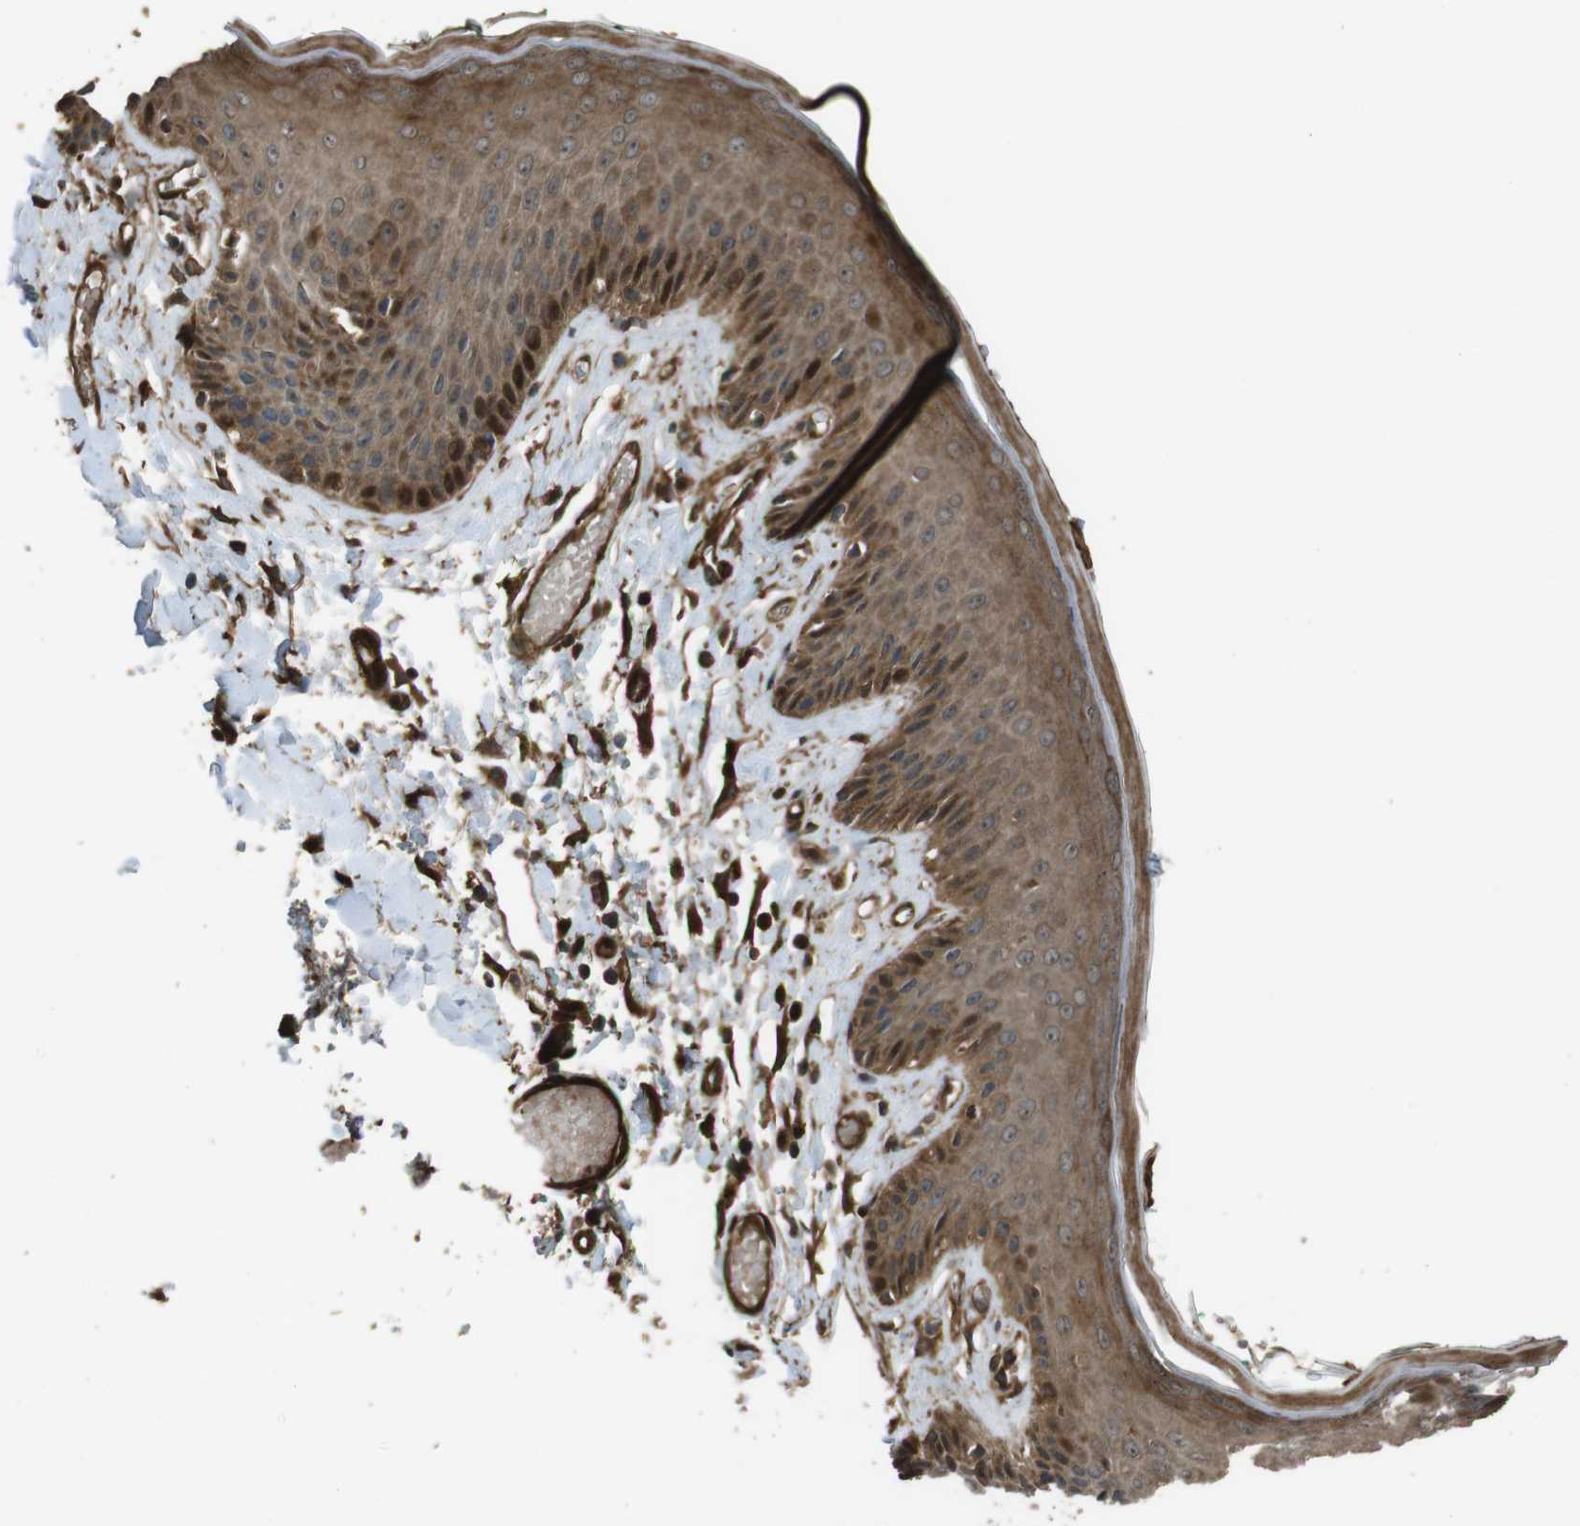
{"staining": {"intensity": "strong", "quantity": ">75%", "location": "cytoplasmic/membranous"}, "tissue": "skin", "cell_type": "Epidermal cells", "image_type": "normal", "snomed": [{"axis": "morphology", "description": "Normal tissue, NOS"}, {"axis": "topography", "description": "Vulva"}], "caption": "IHC histopathology image of benign human skin stained for a protein (brown), which reveals high levels of strong cytoplasmic/membranous expression in about >75% of epidermal cells.", "gene": "MSRB3", "patient": {"sex": "female", "age": 73}}